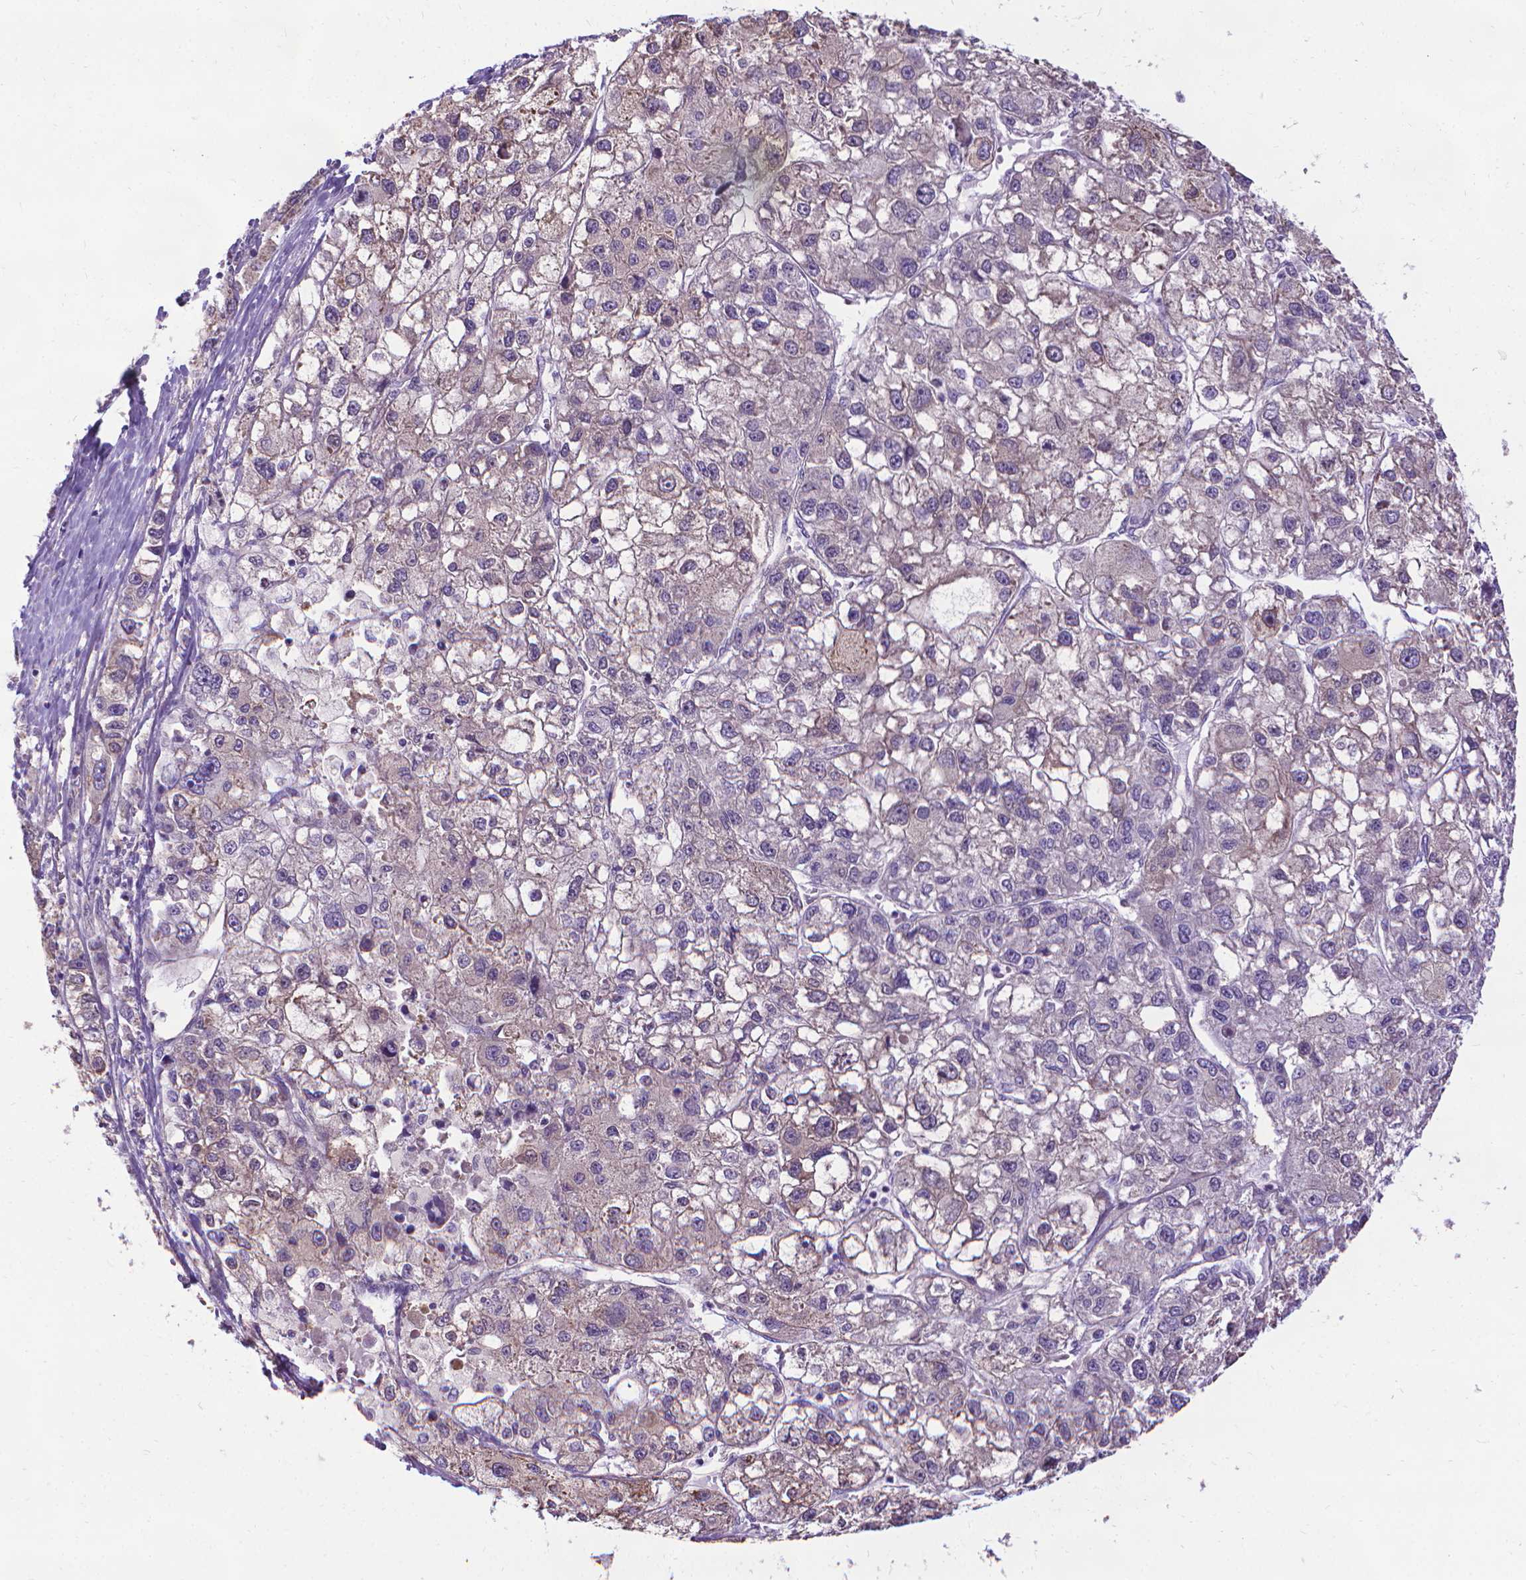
{"staining": {"intensity": "negative", "quantity": "none", "location": "none"}, "tissue": "liver cancer", "cell_type": "Tumor cells", "image_type": "cancer", "snomed": [{"axis": "morphology", "description": "Carcinoma, Hepatocellular, NOS"}, {"axis": "topography", "description": "Liver"}], "caption": "Tumor cells show no significant expression in liver hepatocellular carcinoma.", "gene": "CFAP299", "patient": {"sex": "male", "age": 56}}